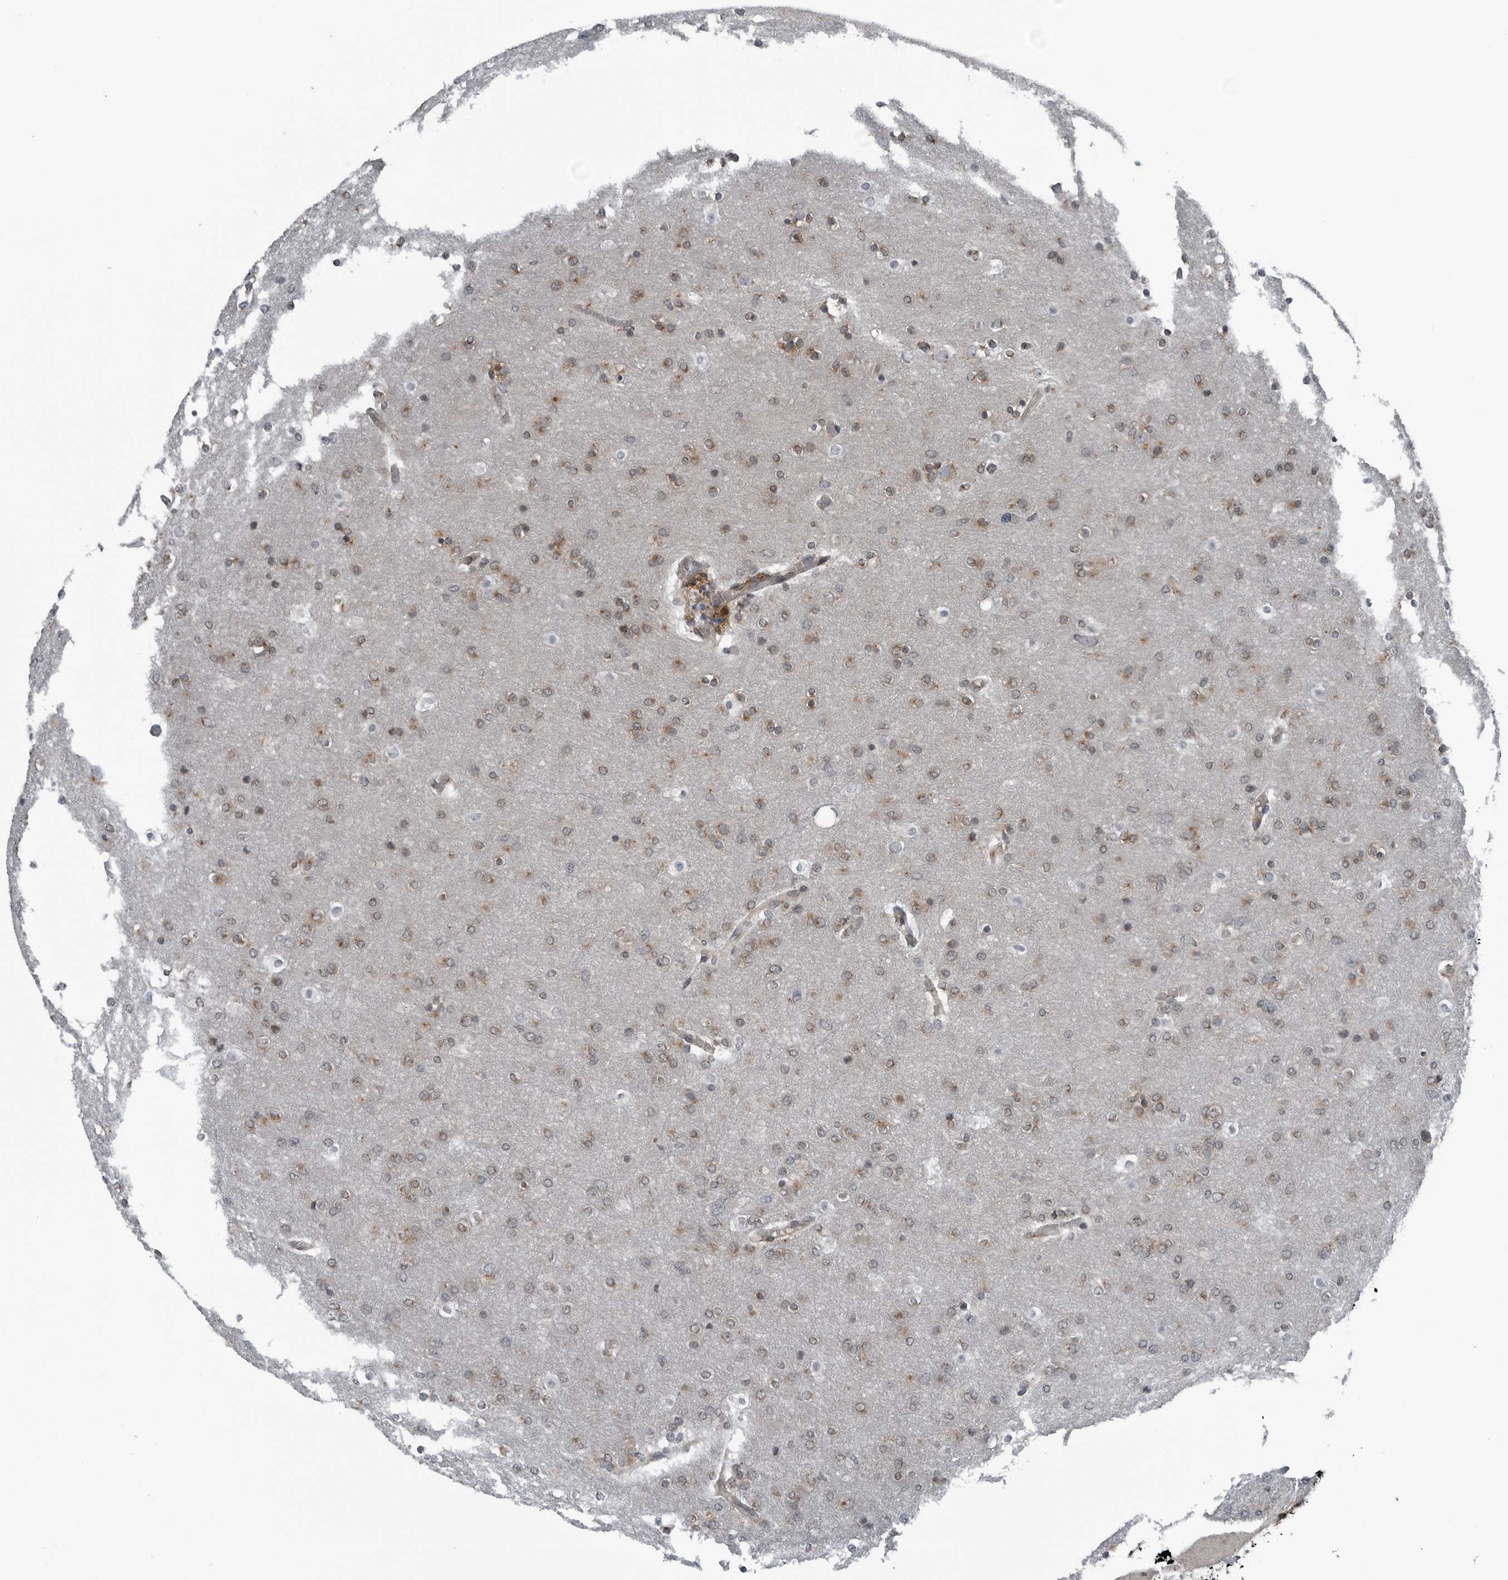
{"staining": {"intensity": "weak", "quantity": "25%-75%", "location": "cytoplasmic/membranous"}, "tissue": "glioma", "cell_type": "Tumor cells", "image_type": "cancer", "snomed": [{"axis": "morphology", "description": "Glioma, malignant, High grade"}, {"axis": "topography", "description": "Cerebral cortex"}], "caption": "This micrograph reveals immunohistochemistry staining of human malignant glioma (high-grade), with low weak cytoplasmic/membranous positivity in approximately 25%-75% of tumor cells.", "gene": "CEP85", "patient": {"sex": "female", "age": 36}}